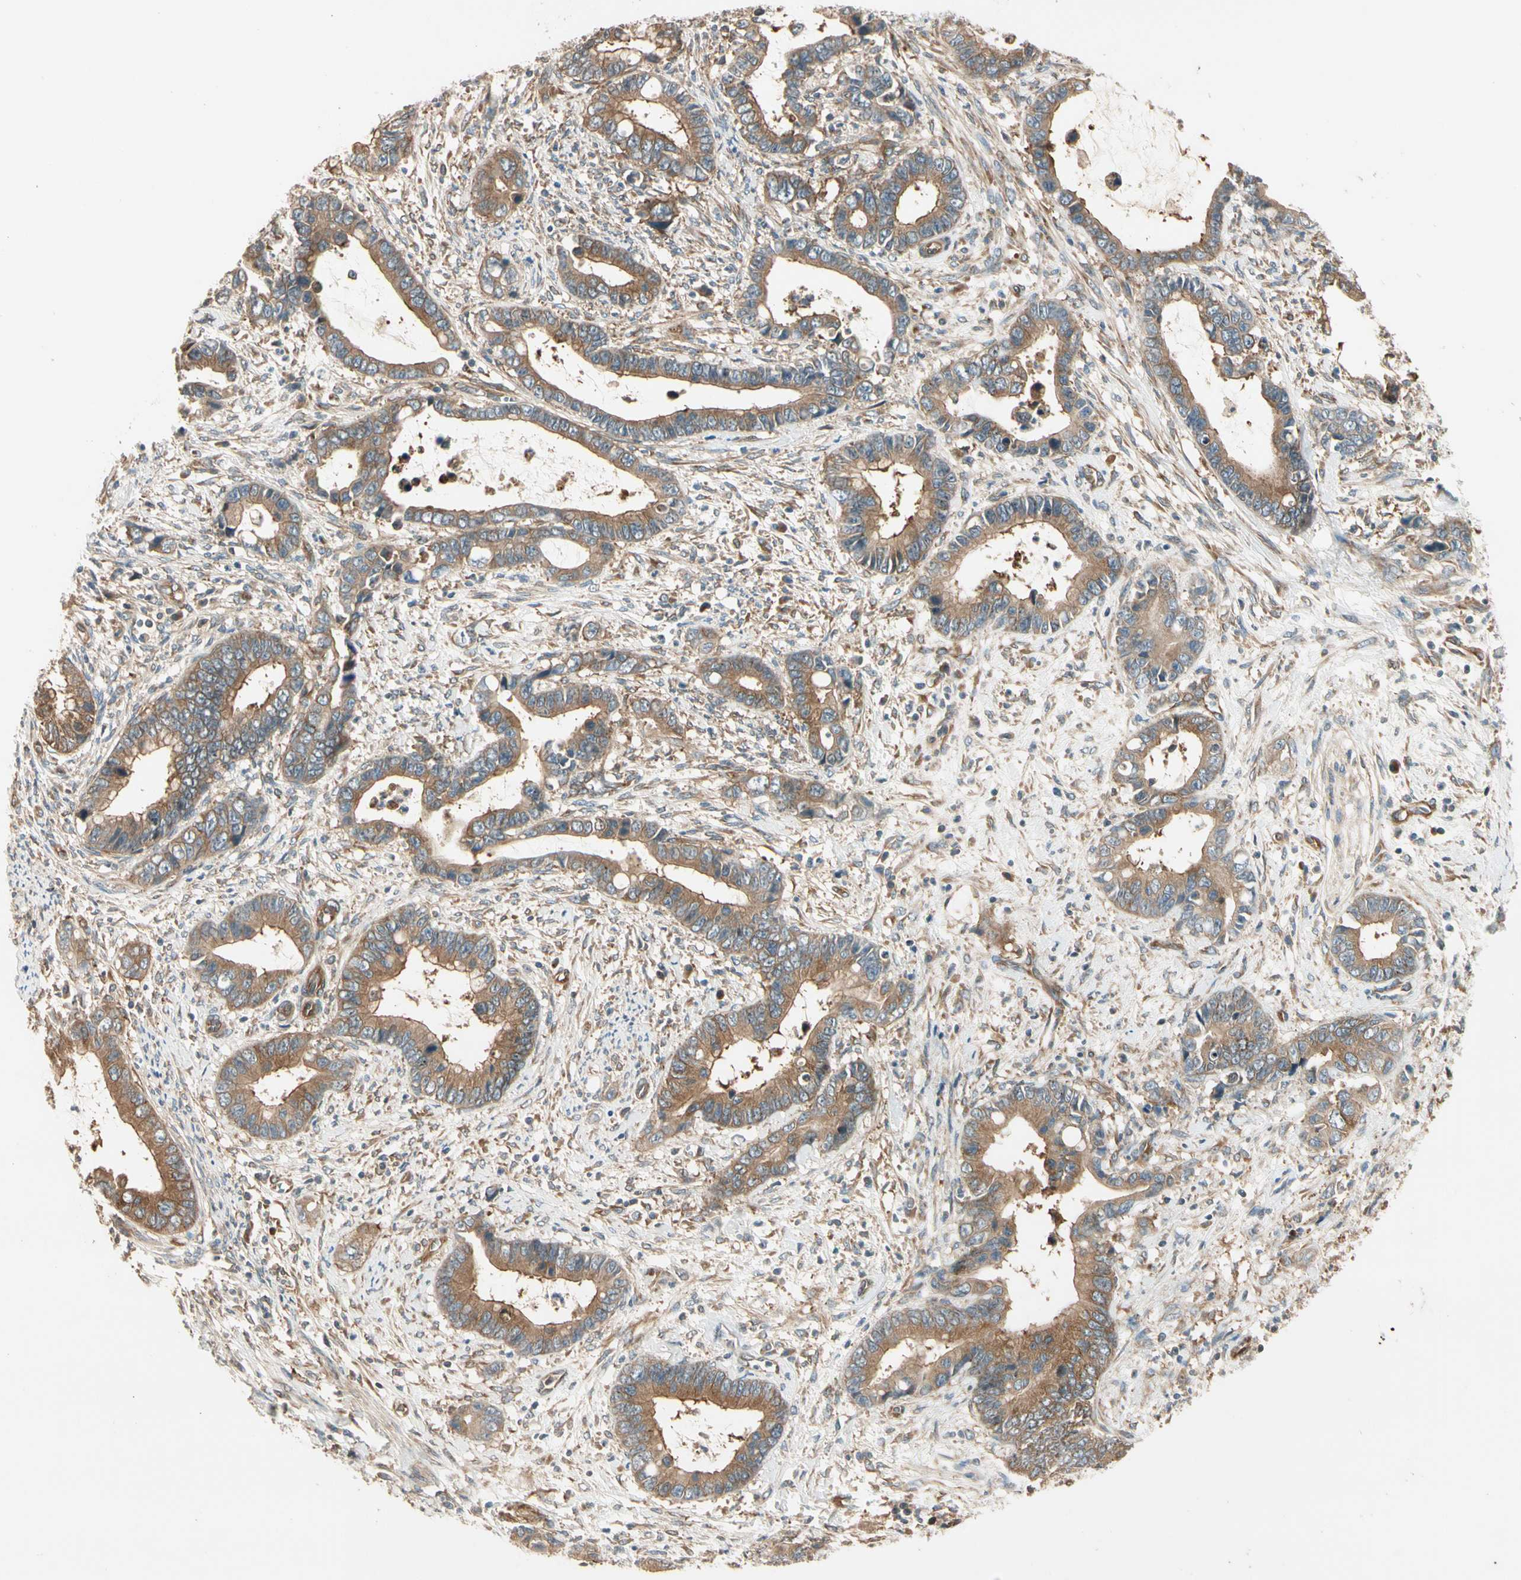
{"staining": {"intensity": "moderate", "quantity": ">75%", "location": "cytoplasmic/membranous"}, "tissue": "cervical cancer", "cell_type": "Tumor cells", "image_type": "cancer", "snomed": [{"axis": "morphology", "description": "Adenocarcinoma, NOS"}, {"axis": "topography", "description": "Cervix"}], "caption": "A medium amount of moderate cytoplasmic/membranous staining is seen in approximately >75% of tumor cells in adenocarcinoma (cervical) tissue.", "gene": "ROCK2", "patient": {"sex": "female", "age": 44}}